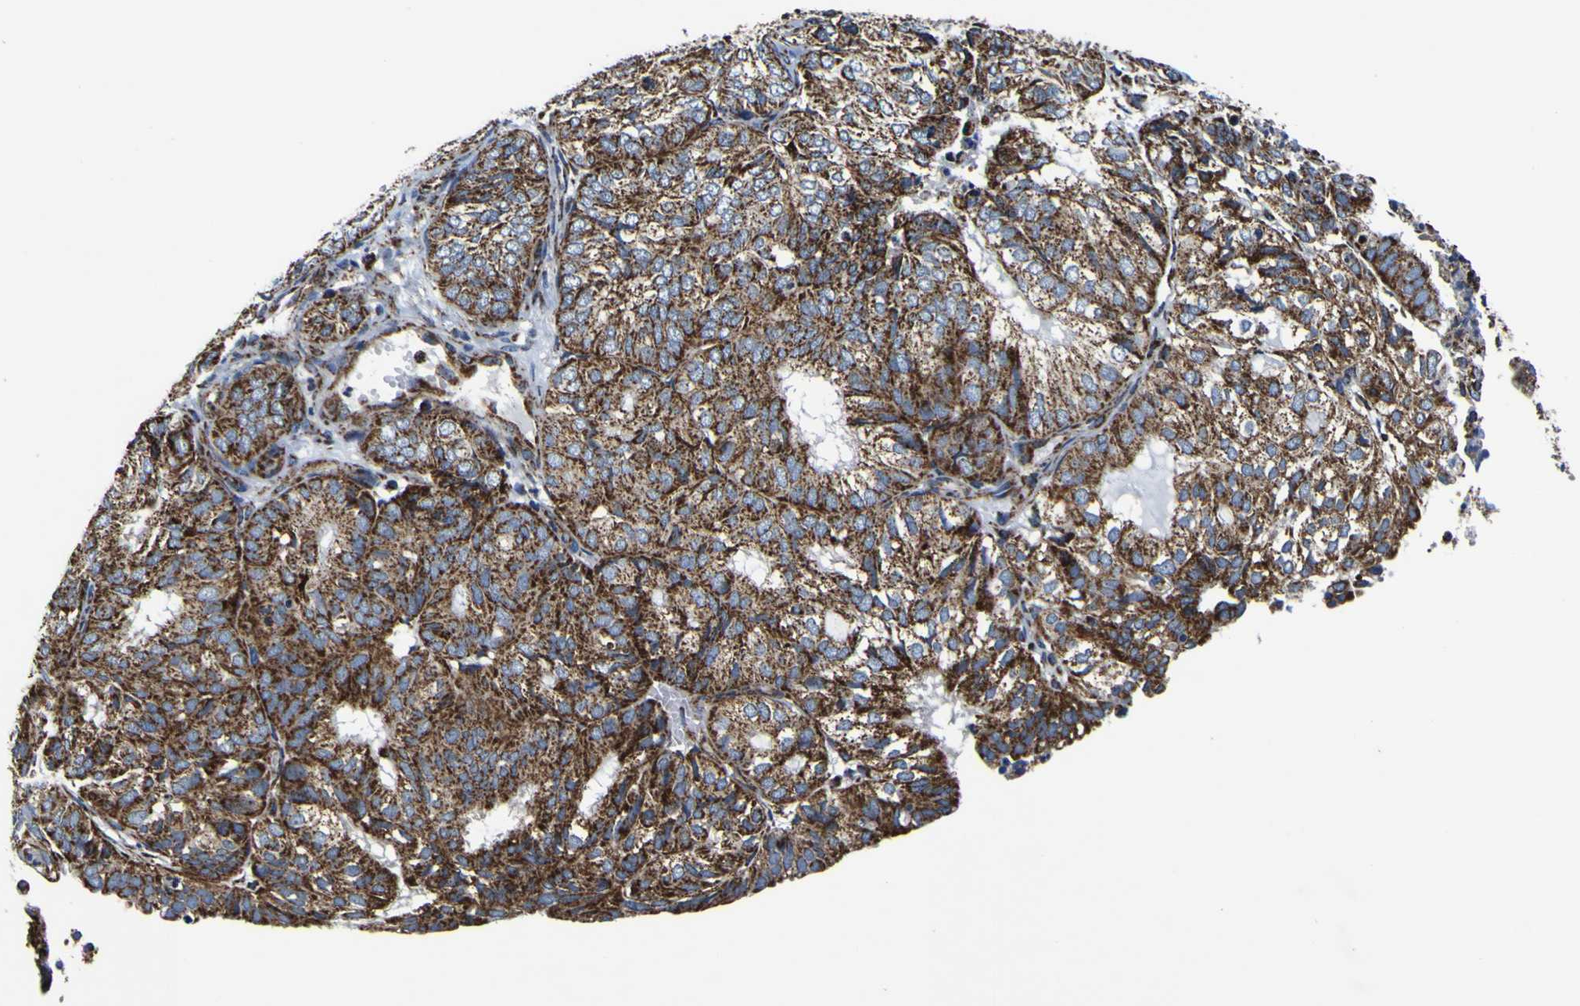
{"staining": {"intensity": "strong", "quantity": ">75%", "location": "cytoplasmic/membranous"}, "tissue": "endometrial cancer", "cell_type": "Tumor cells", "image_type": "cancer", "snomed": [{"axis": "morphology", "description": "Adenocarcinoma, NOS"}, {"axis": "topography", "description": "Uterus"}], "caption": "Immunohistochemistry (IHC) histopathology image of neoplastic tissue: endometrial cancer stained using immunohistochemistry (IHC) shows high levels of strong protein expression localized specifically in the cytoplasmic/membranous of tumor cells, appearing as a cytoplasmic/membranous brown color.", "gene": "PTRH2", "patient": {"sex": "female", "age": 60}}